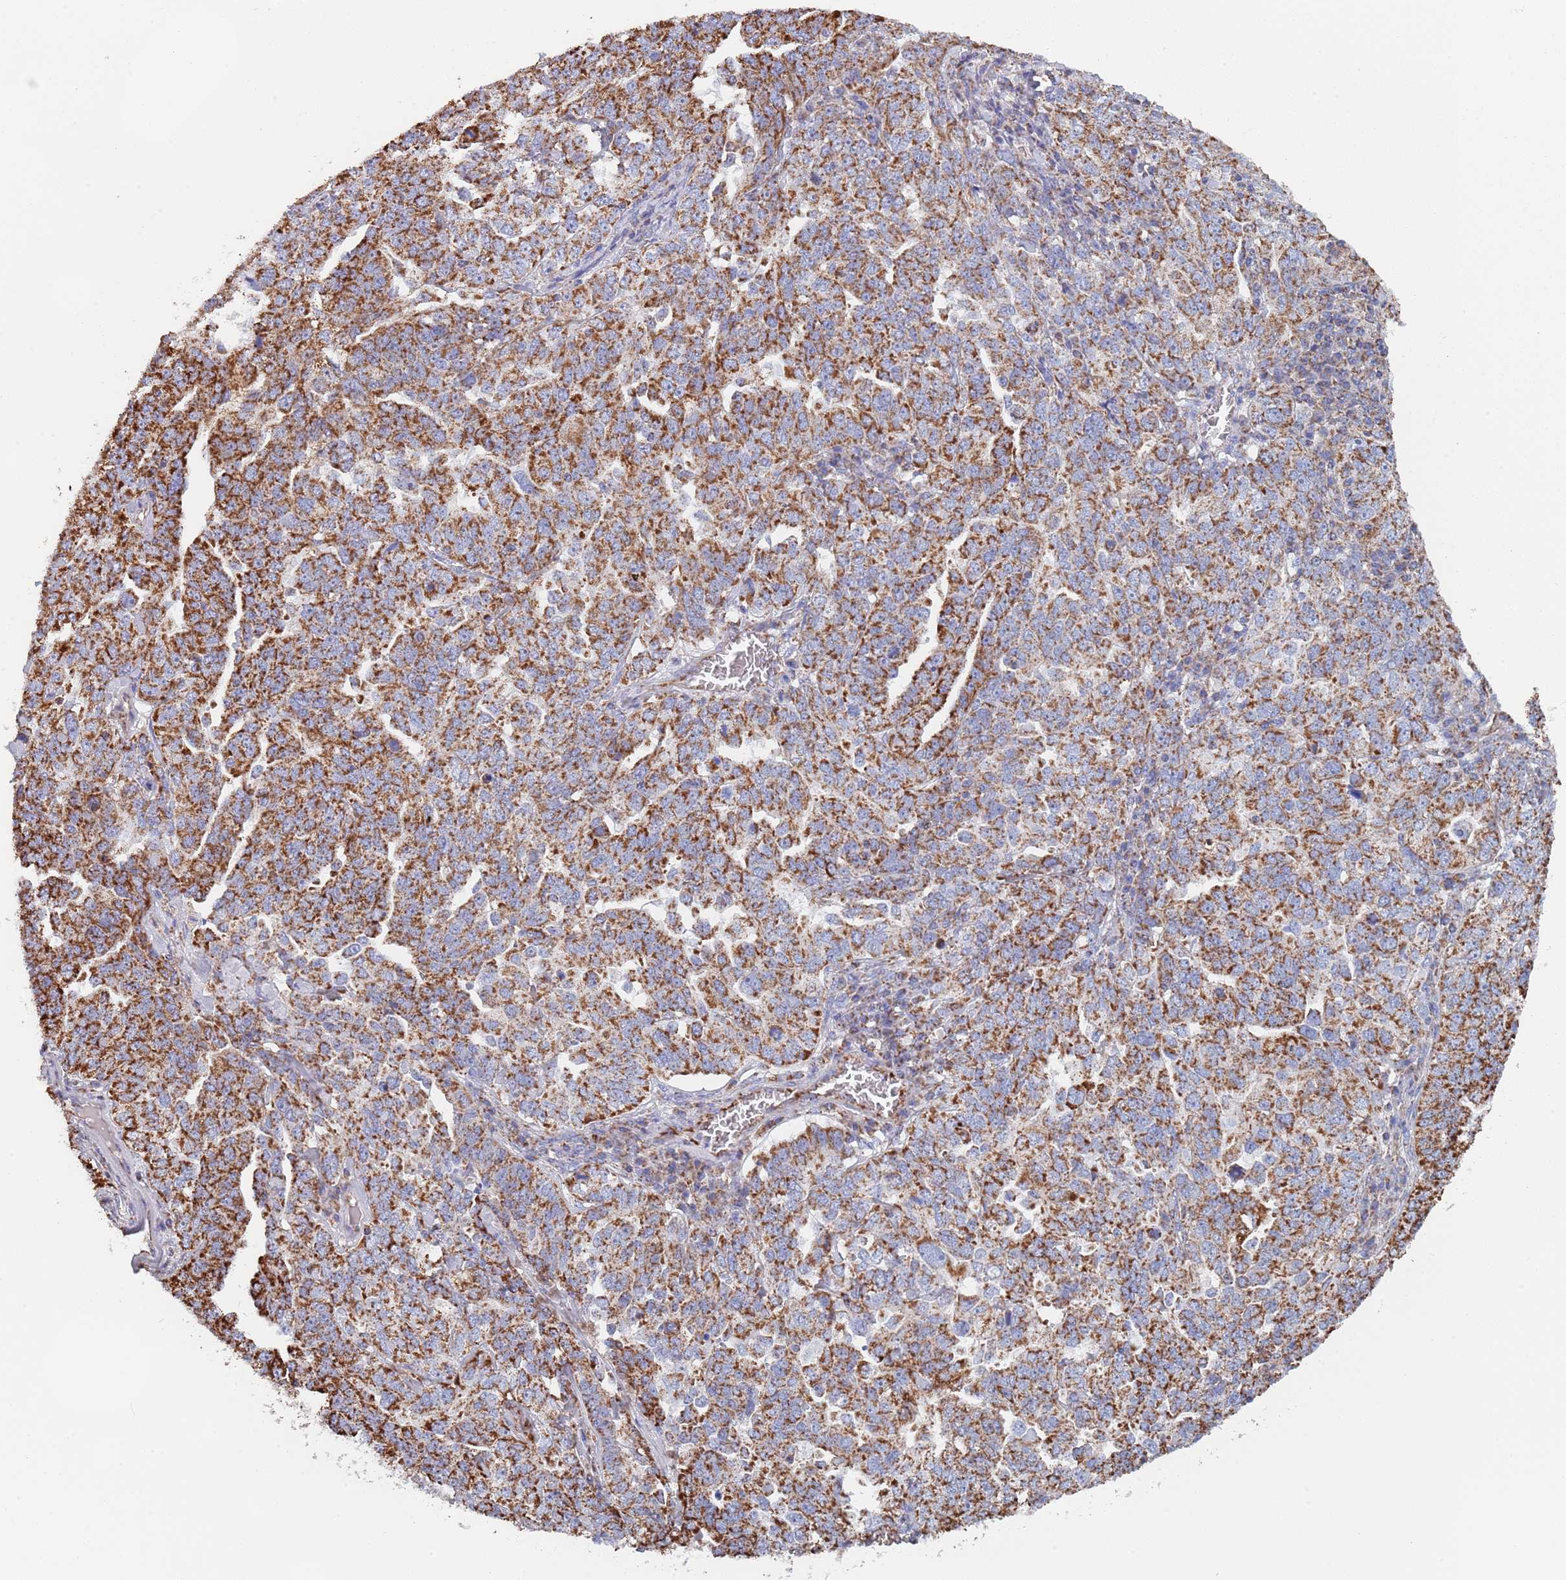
{"staining": {"intensity": "strong", "quantity": ">75%", "location": "cytoplasmic/membranous"}, "tissue": "ovarian cancer", "cell_type": "Tumor cells", "image_type": "cancer", "snomed": [{"axis": "morphology", "description": "Carcinoma, endometroid"}, {"axis": "topography", "description": "Ovary"}], "caption": "Approximately >75% of tumor cells in endometroid carcinoma (ovarian) reveal strong cytoplasmic/membranous protein expression as visualized by brown immunohistochemical staining.", "gene": "PGP", "patient": {"sex": "female", "age": 62}}